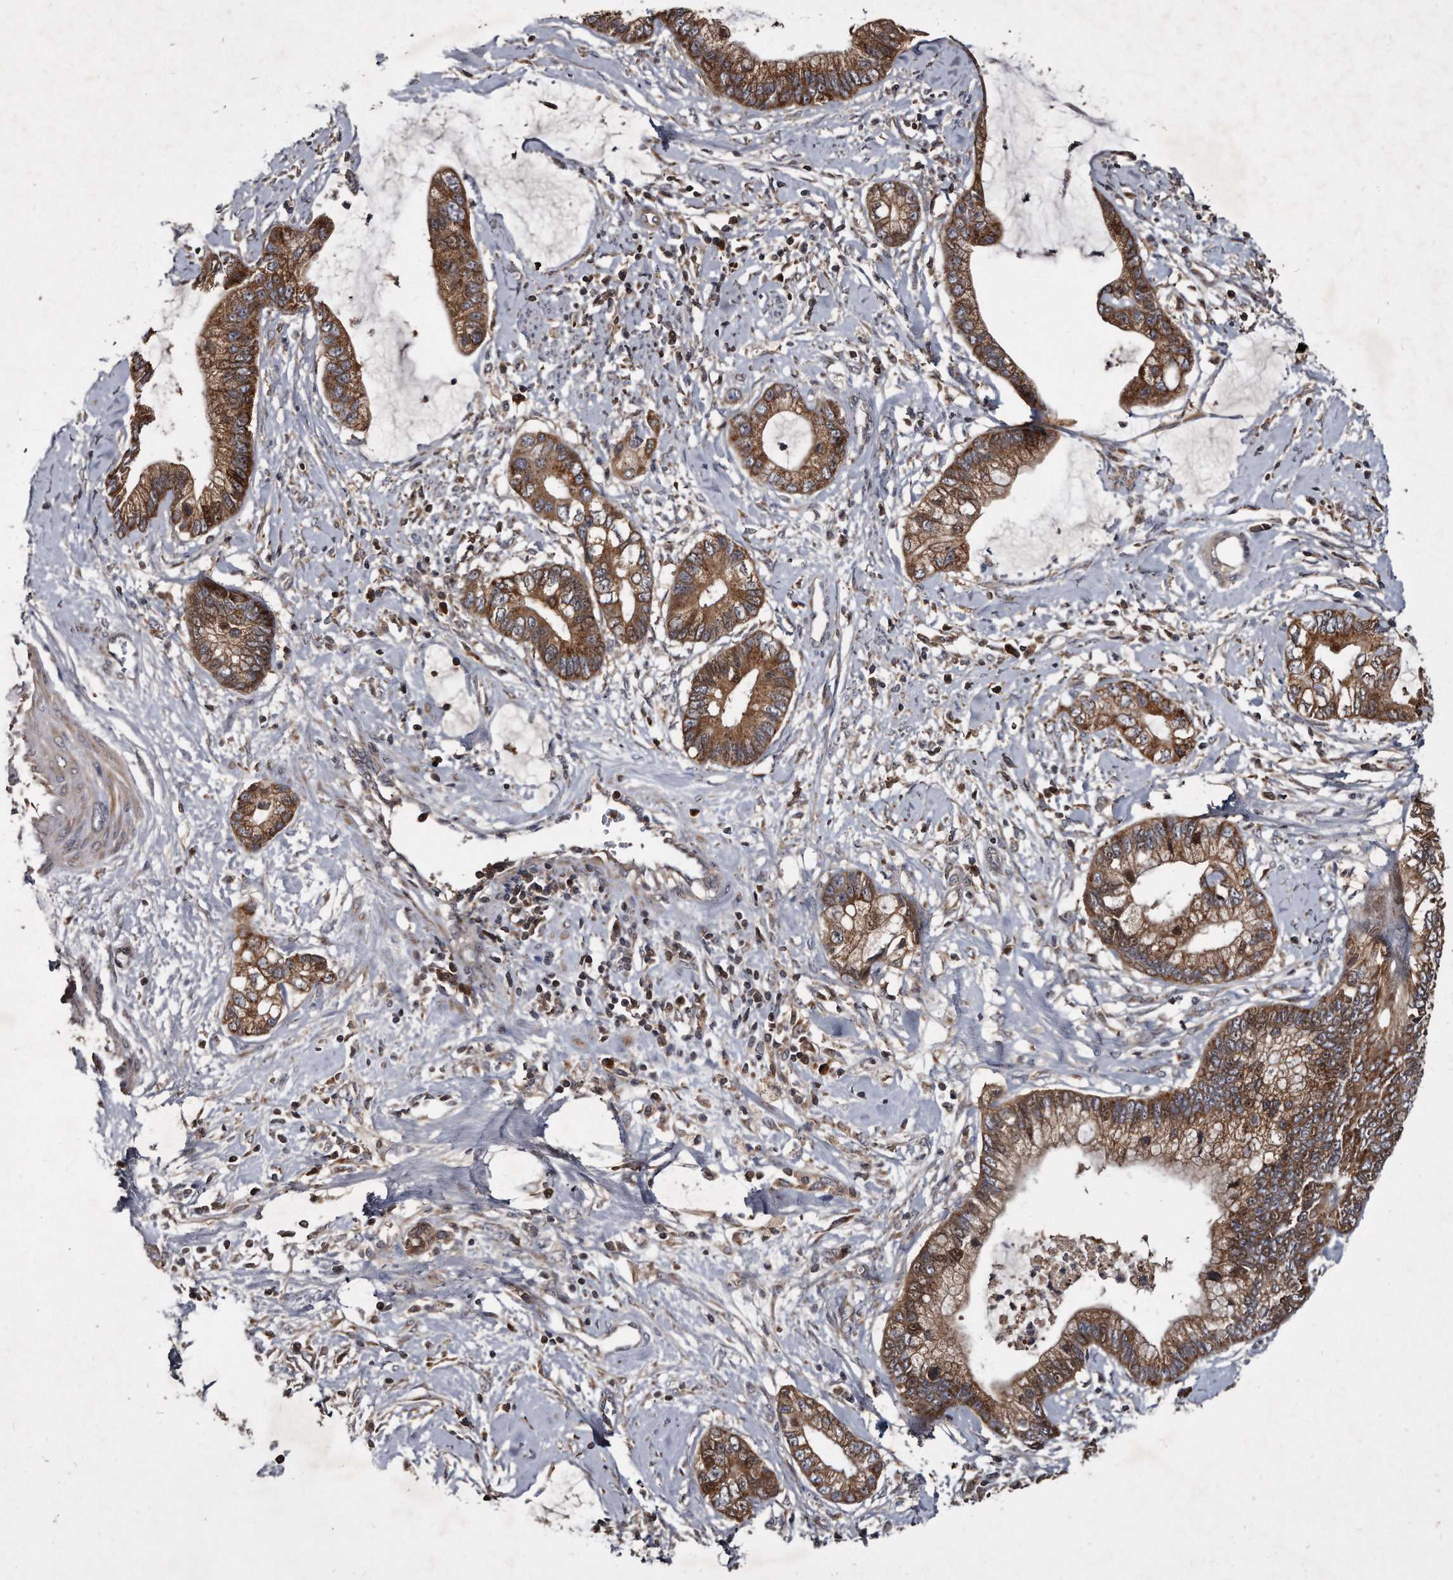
{"staining": {"intensity": "strong", "quantity": ">75%", "location": "cytoplasmic/membranous"}, "tissue": "cervical cancer", "cell_type": "Tumor cells", "image_type": "cancer", "snomed": [{"axis": "morphology", "description": "Adenocarcinoma, NOS"}, {"axis": "topography", "description": "Cervix"}], "caption": "Protein expression analysis of adenocarcinoma (cervical) demonstrates strong cytoplasmic/membranous positivity in approximately >75% of tumor cells. The staining was performed using DAB (3,3'-diaminobenzidine) to visualize the protein expression in brown, while the nuclei were stained in blue with hematoxylin (Magnification: 20x).", "gene": "FAM136A", "patient": {"sex": "female", "age": 44}}